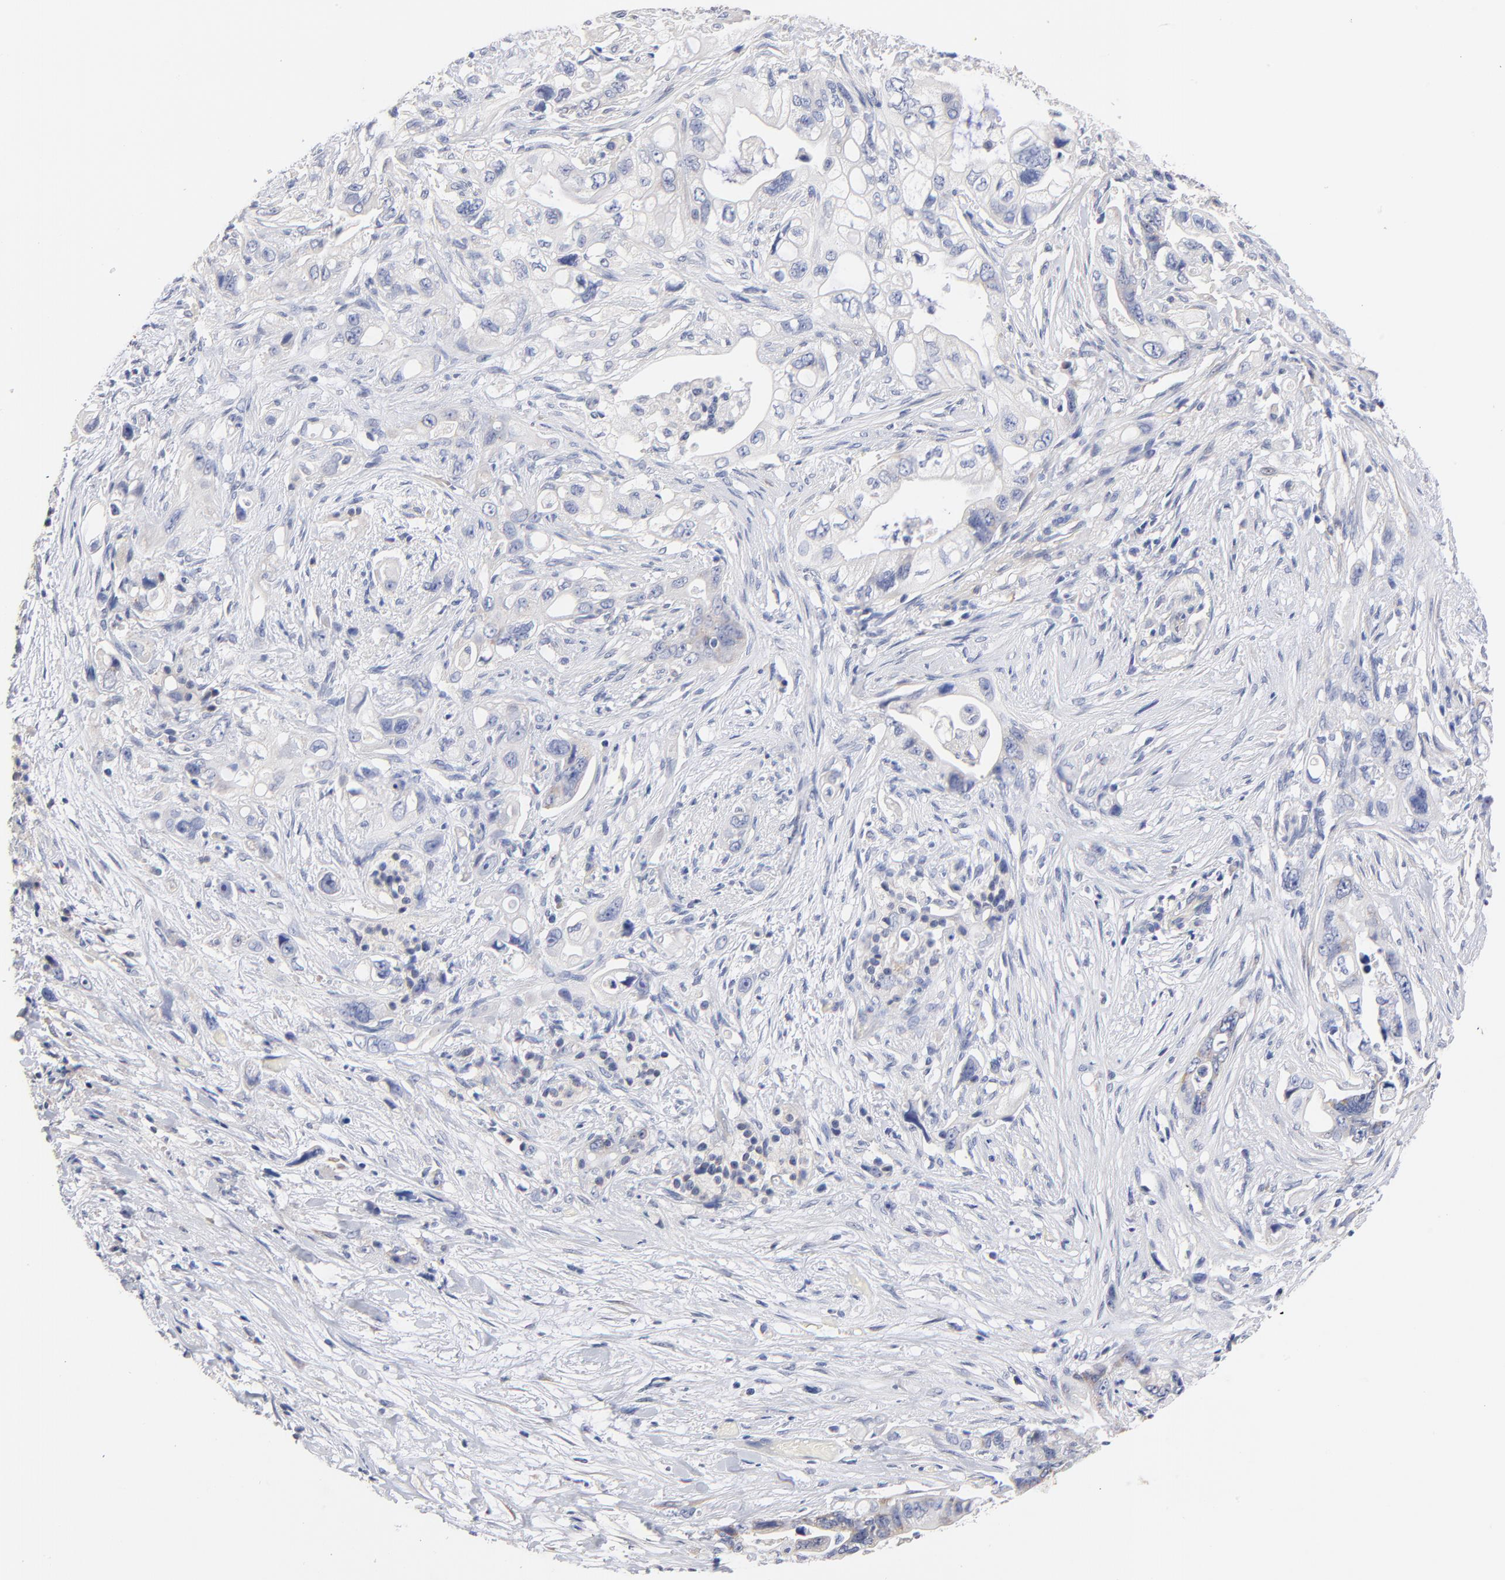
{"staining": {"intensity": "weak", "quantity": "<25%", "location": "cytoplasmic/membranous"}, "tissue": "pancreatic cancer", "cell_type": "Tumor cells", "image_type": "cancer", "snomed": [{"axis": "morphology", "description": "Normal tissue, NOS"}, {"axis": "topography", "description": "Pancreas"}], "caption": "This image is of pancreatic cancer stained with immunohistochemistry to label a protein in brown with the nuclei are counter-stained blue. There is no positivity in tumor cells.", "gene": "TWNK", "patient": {"sex": "male", "age": 42}}